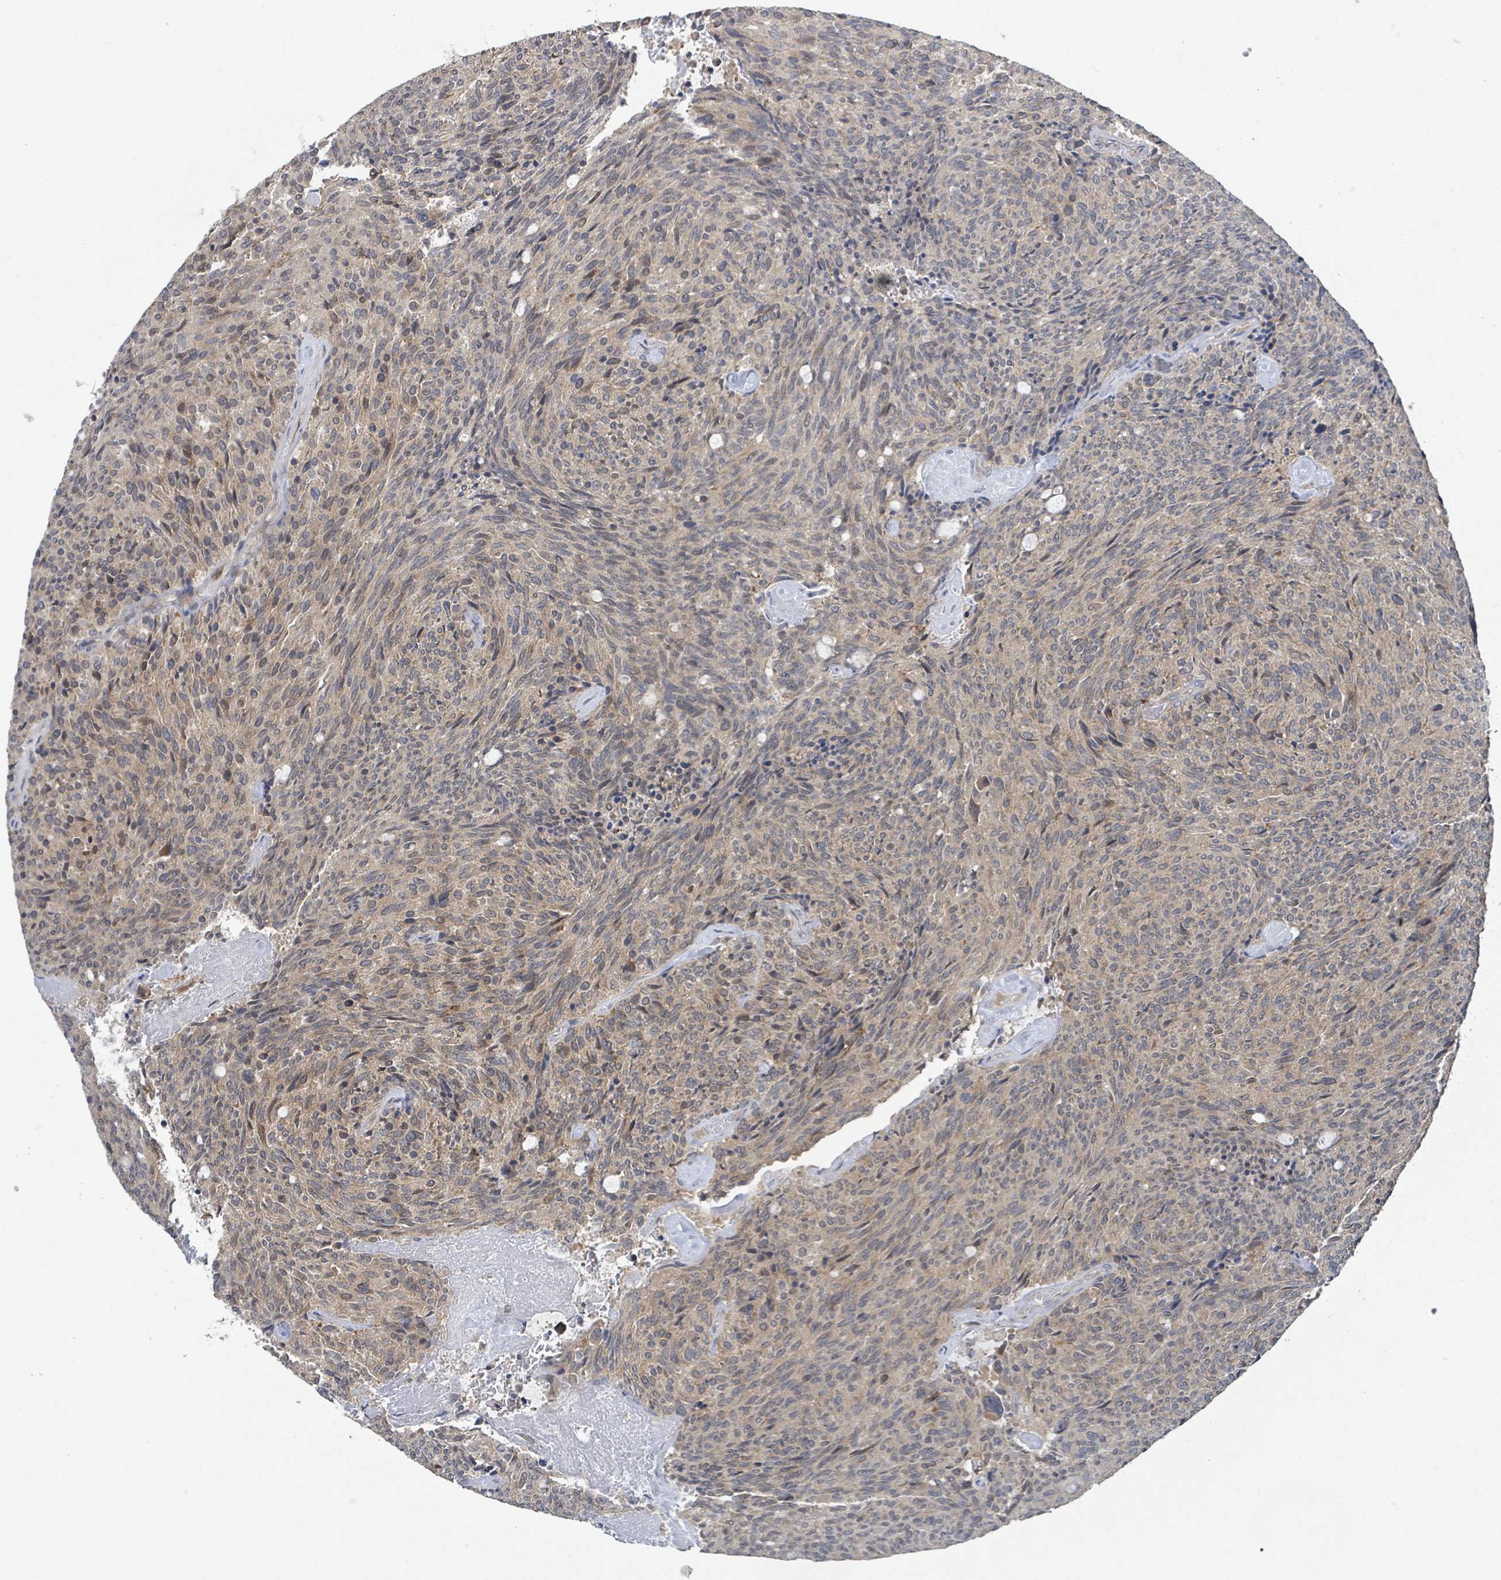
{"staining": {"intensity": "weak", "quantity": ">75%", "location": "cytoplasmic/membranous"}, "tissue": "carcinoid", "cell_type": "Tumor cells", "image_type": "cancer", "snomed": [{"axis": "morphology", "description": "Carcinoid, malignant, NOS"}, {"axis": "topography", "description": "Pancreas"}], "caption": "The micrograph reveals staining of malignant carcinoid, revealing weak cytoplasmic/membranous protein expression (brown color) within tumor cells. (brown staining indicates protein expression, while blue staining denotes nuclei).", "gene": "CCDC121", "patient": {"sex": "female", "age": 54}}